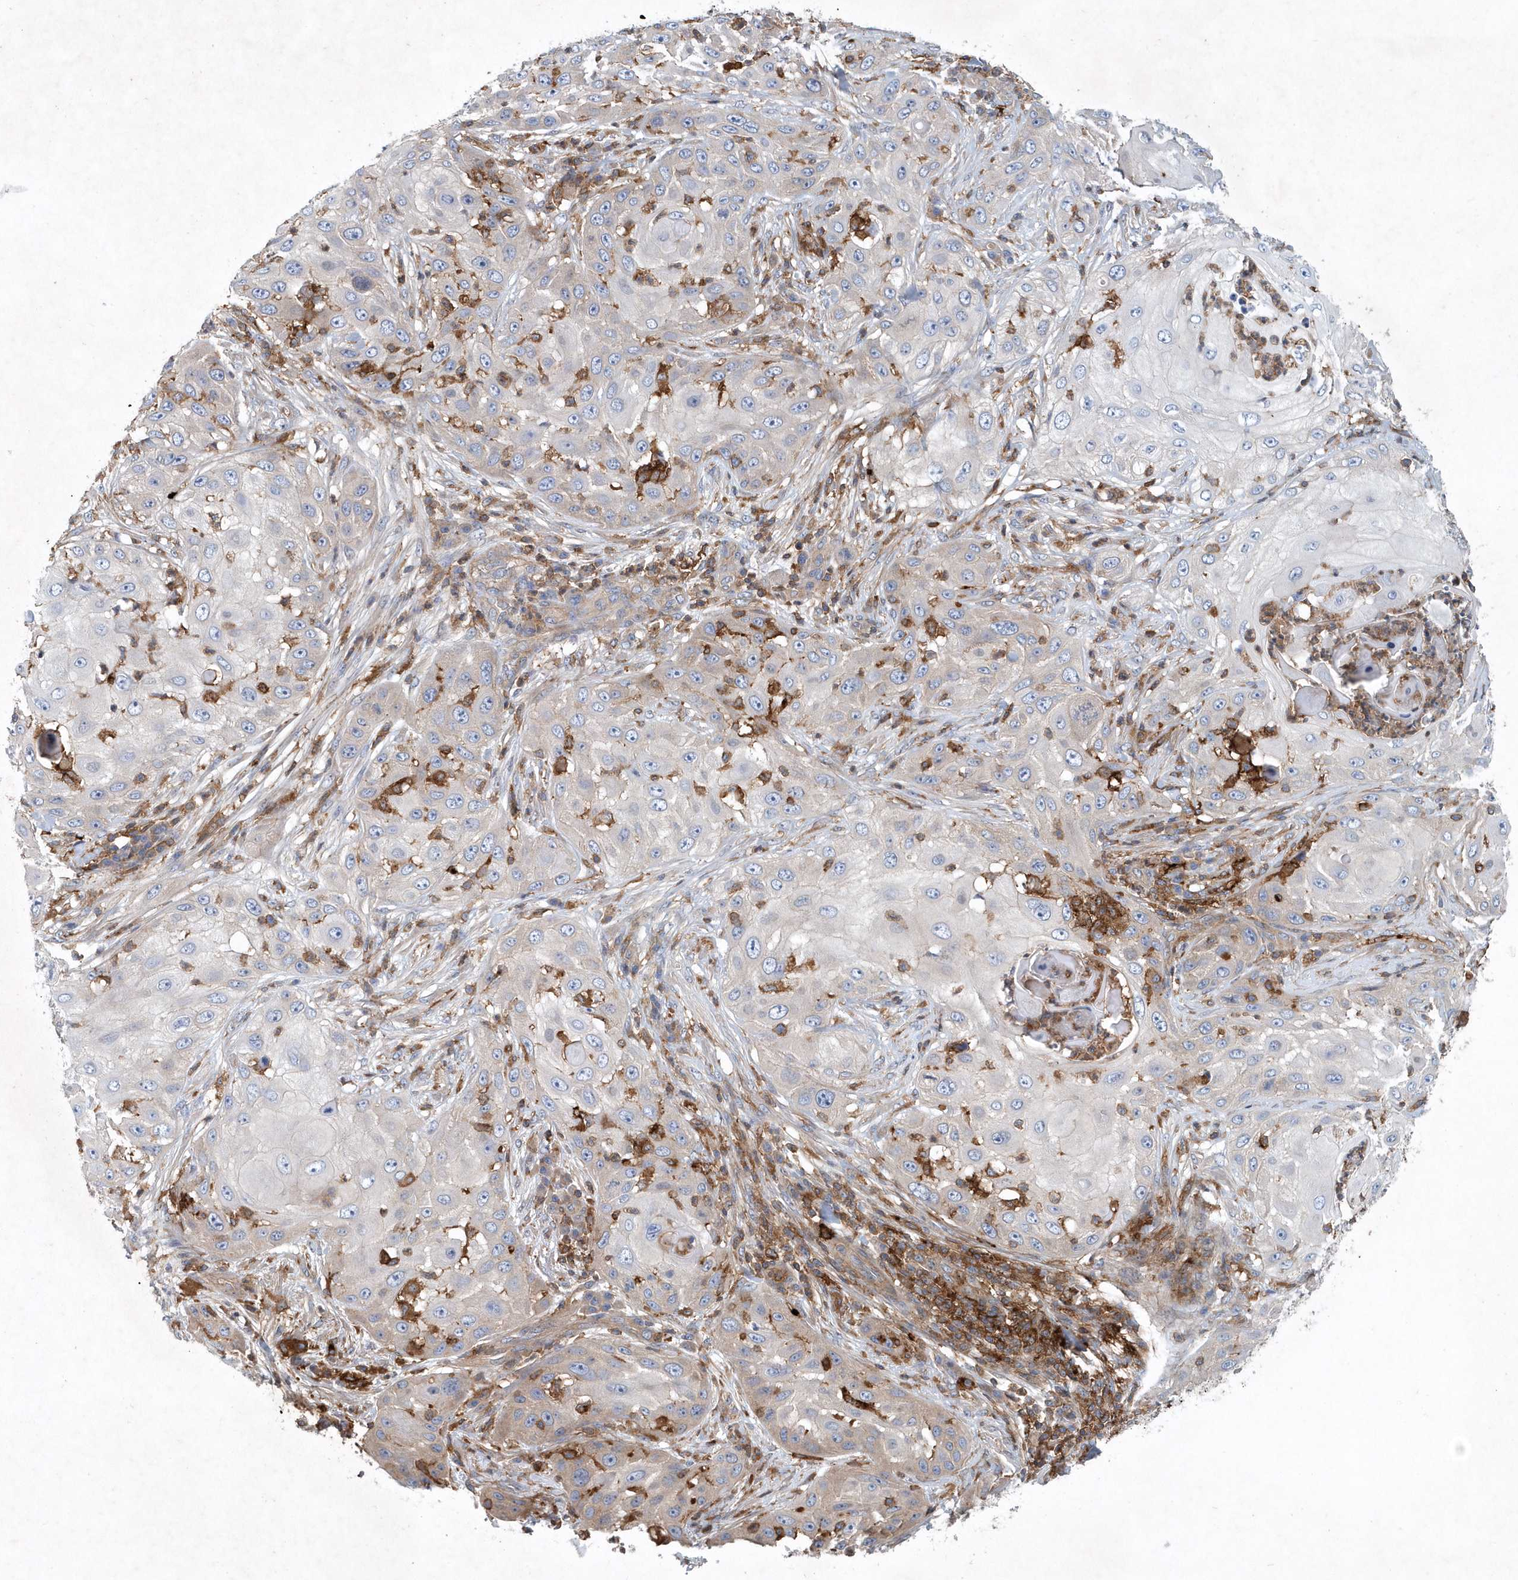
{"staining": {"intensity": "weak", "quantity": "<25%", "location": "cytoplasmic/membranous"}, "tissue": "skin cancer", "cell_type": "Tumor cells", "image_type": "cancer", "snomed": [{"axis": "morphology", "description": "Squamous cell carcinoma, NOS"}, {"axis": "topography", "description": "Skin"}], "caption": "DAB (3,3'-diaminobenzidine) immunohistochemical staining of skin squamous cell carcinoma shows no significant expression in tumor cells.", "gene": "P2RY10", "patient": {"sex": "female", "age": 44}}